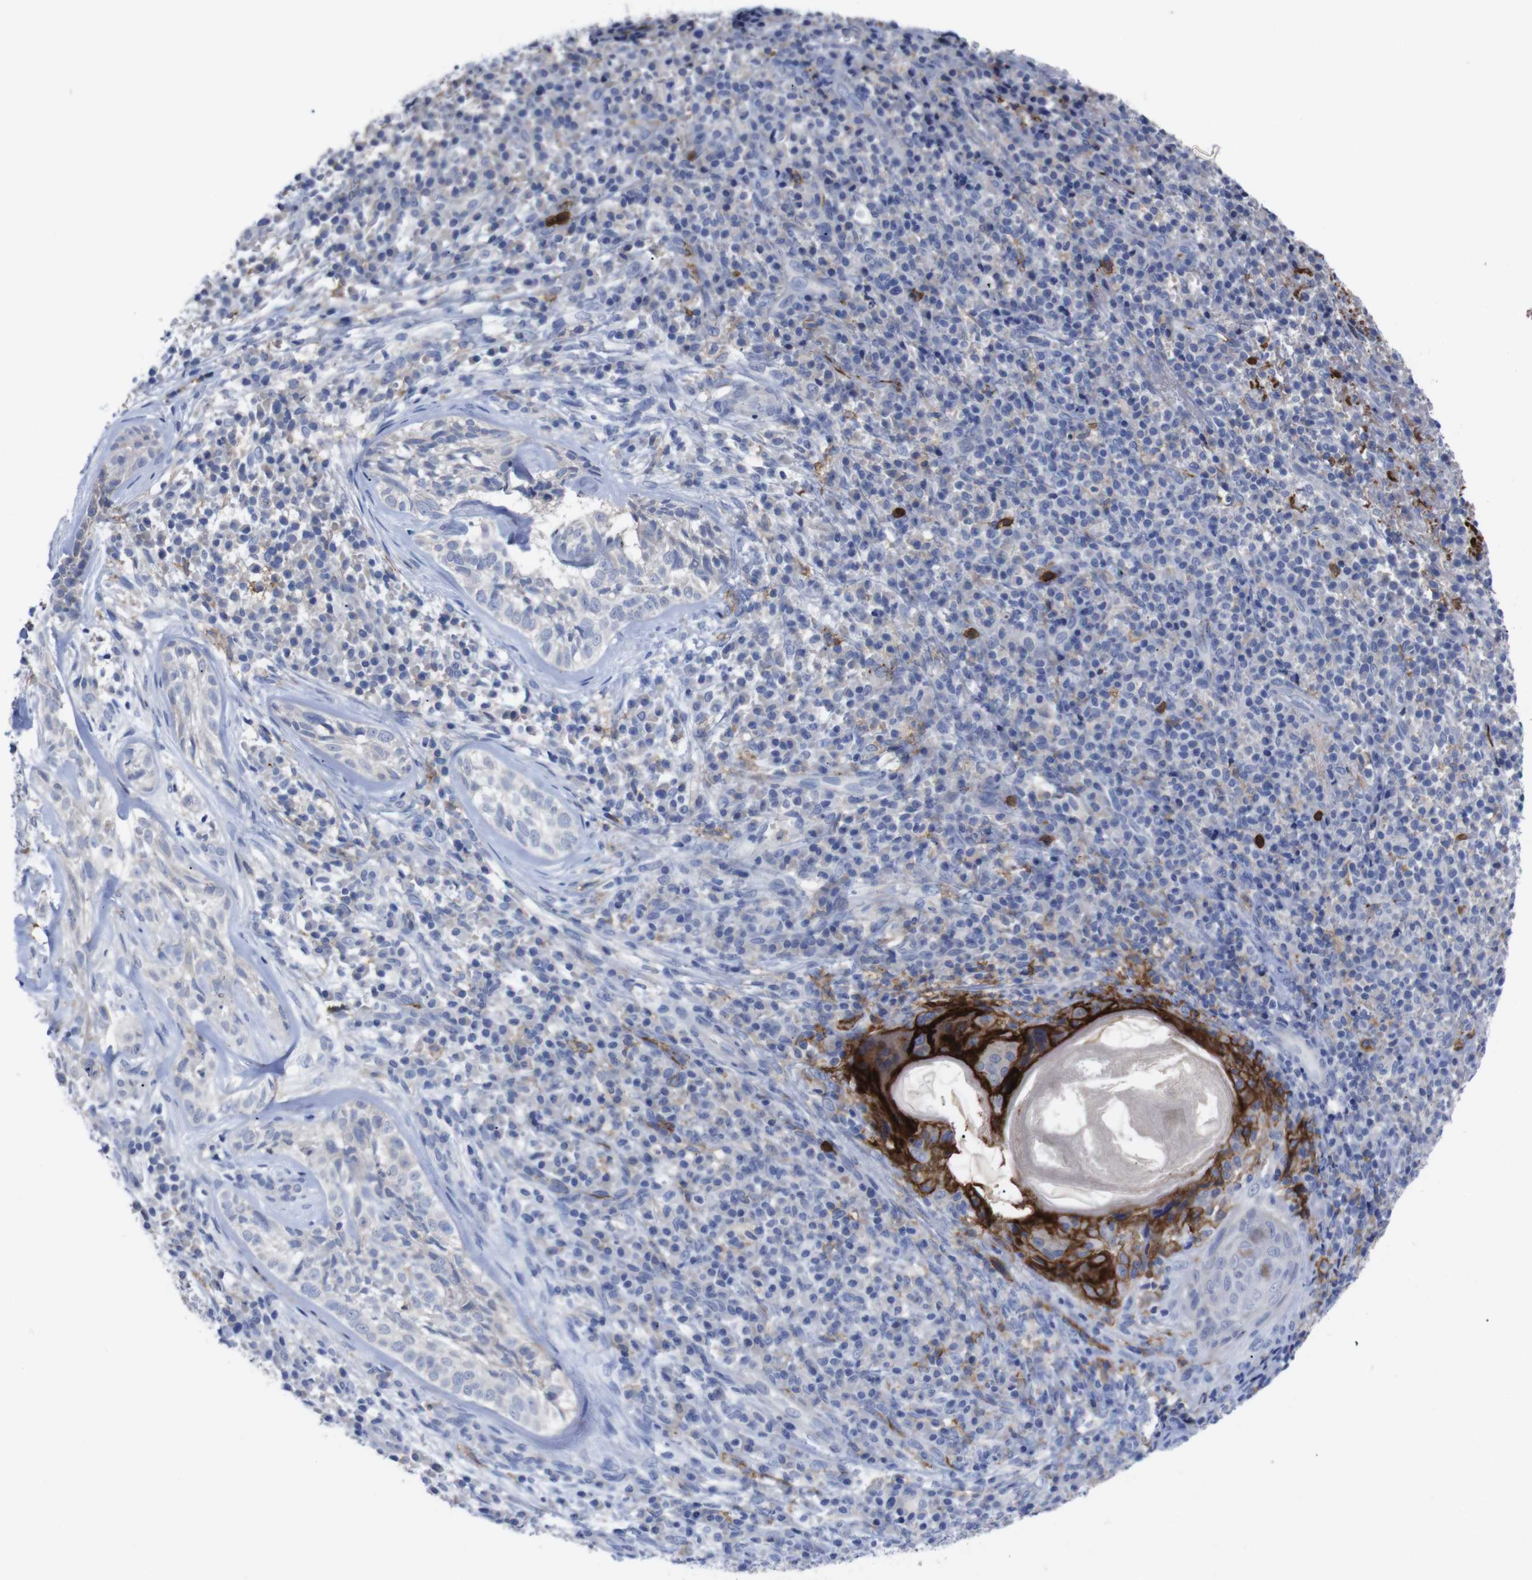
{"staining": {"intensity": "negative", "quantity": "none", "location": "none"}, "tissue": "skin cancer", "cell_type": "Tumor cells", "image_type": "cancer", "snomed": [{"axis": "morphology", "description": "Basal cell carcinoma"}, {"axis": "topography", "description": "Skin"}], "caption": "This is an immunohistochemistry histopathology image of skin basal cell carcinoma. There is no positivity in tumor cells.", "gene": "C5AR1", "patient": {"sex": "male", "age": 72}}